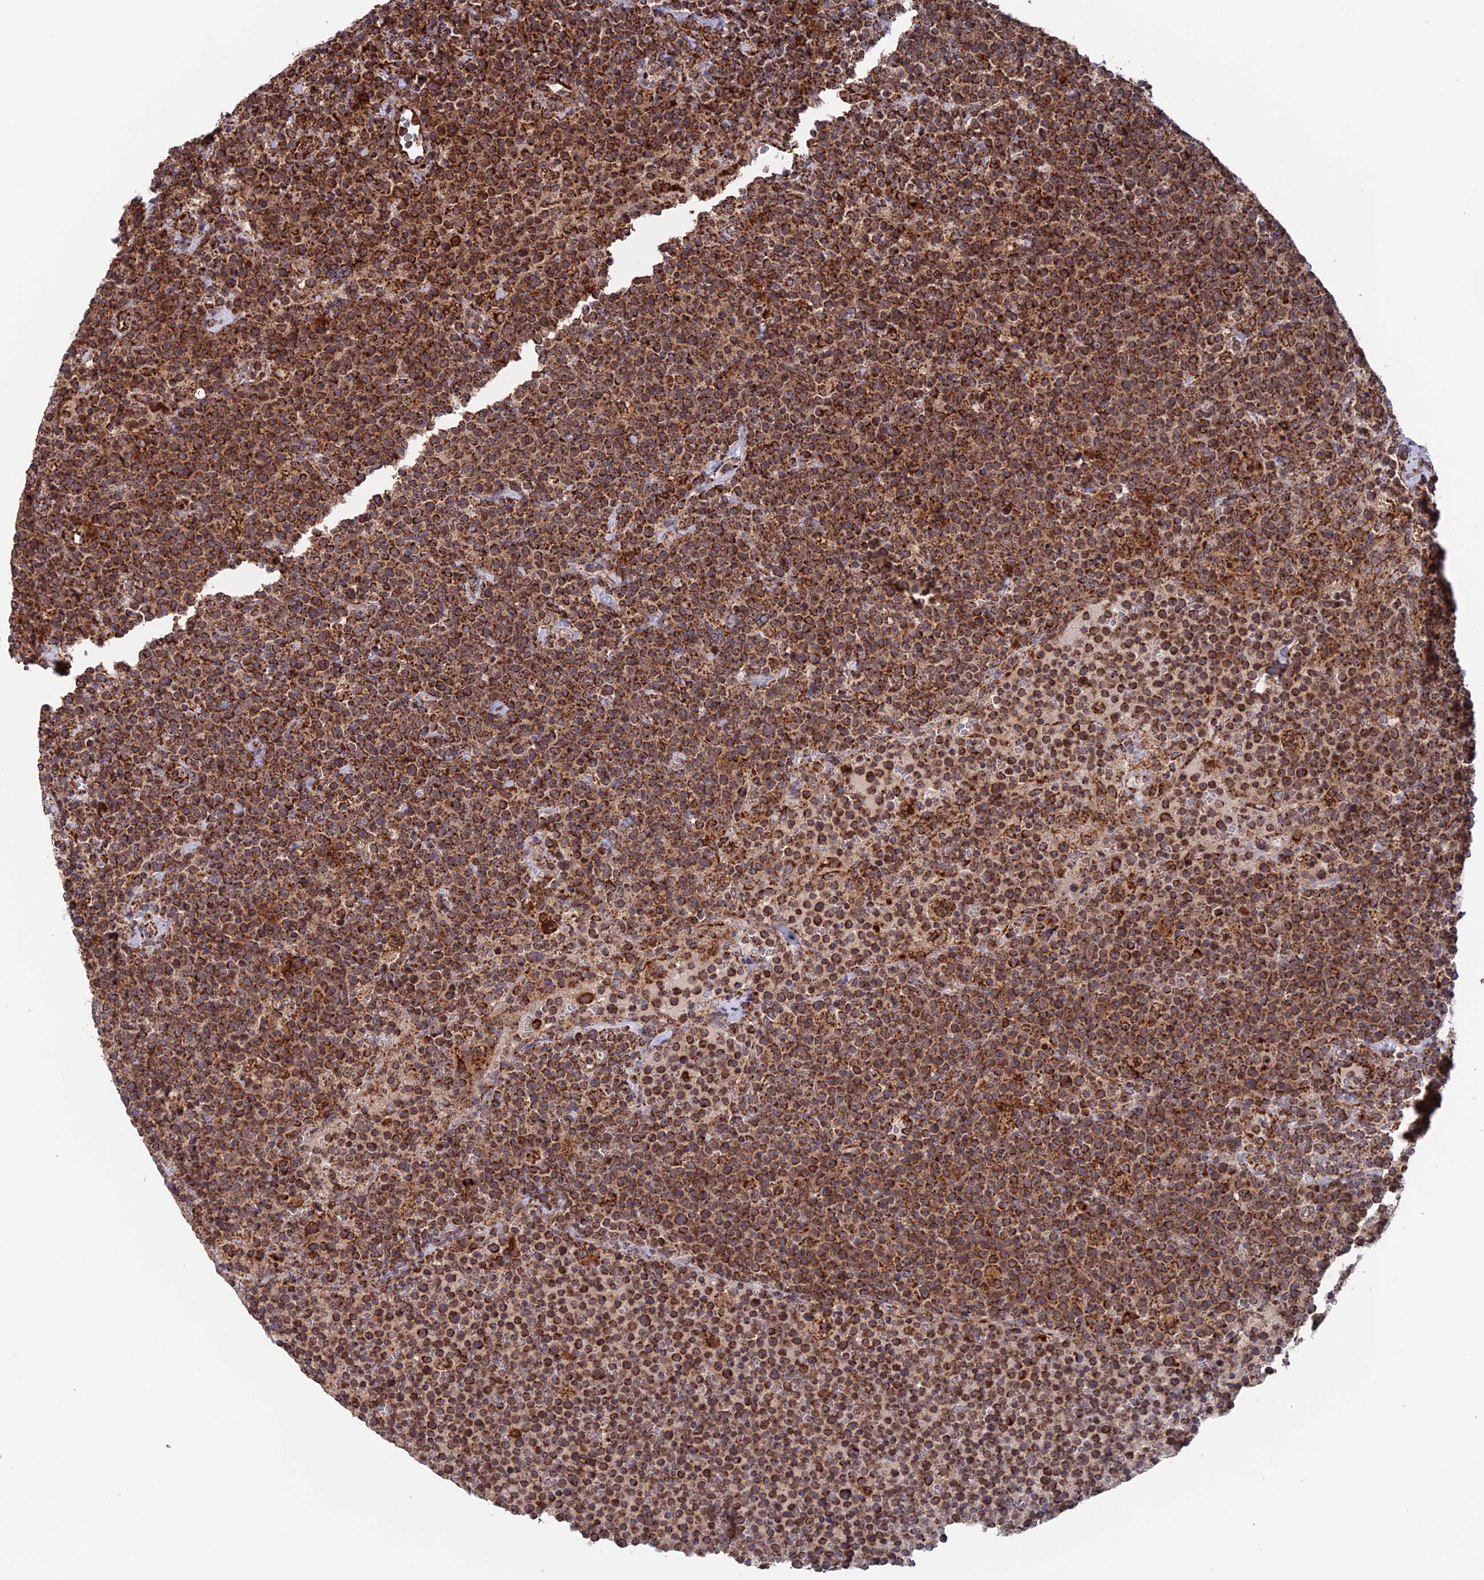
{"staining": {"intensity": "strong", "quantity": ">75%", "location": "cytoplasmic/membranous"}, "tissue": "lymphoma", "cell_type": "Tumor cells", "image_type": "cancer", "snomed": [{"axis": "morphology", "description": "Malignant lymphoma, non-Hodgkin's type, High grade"}, {"axis": "topography", "description": "Lymph node"}], "caption": "Brown immunohistochemical staining in lymphoma shows strong cytoplasmic/membranous expression in about >75% of tumor cells.", "gene": "DTYMK", "patient": {"sex": "male", "age": 61}}